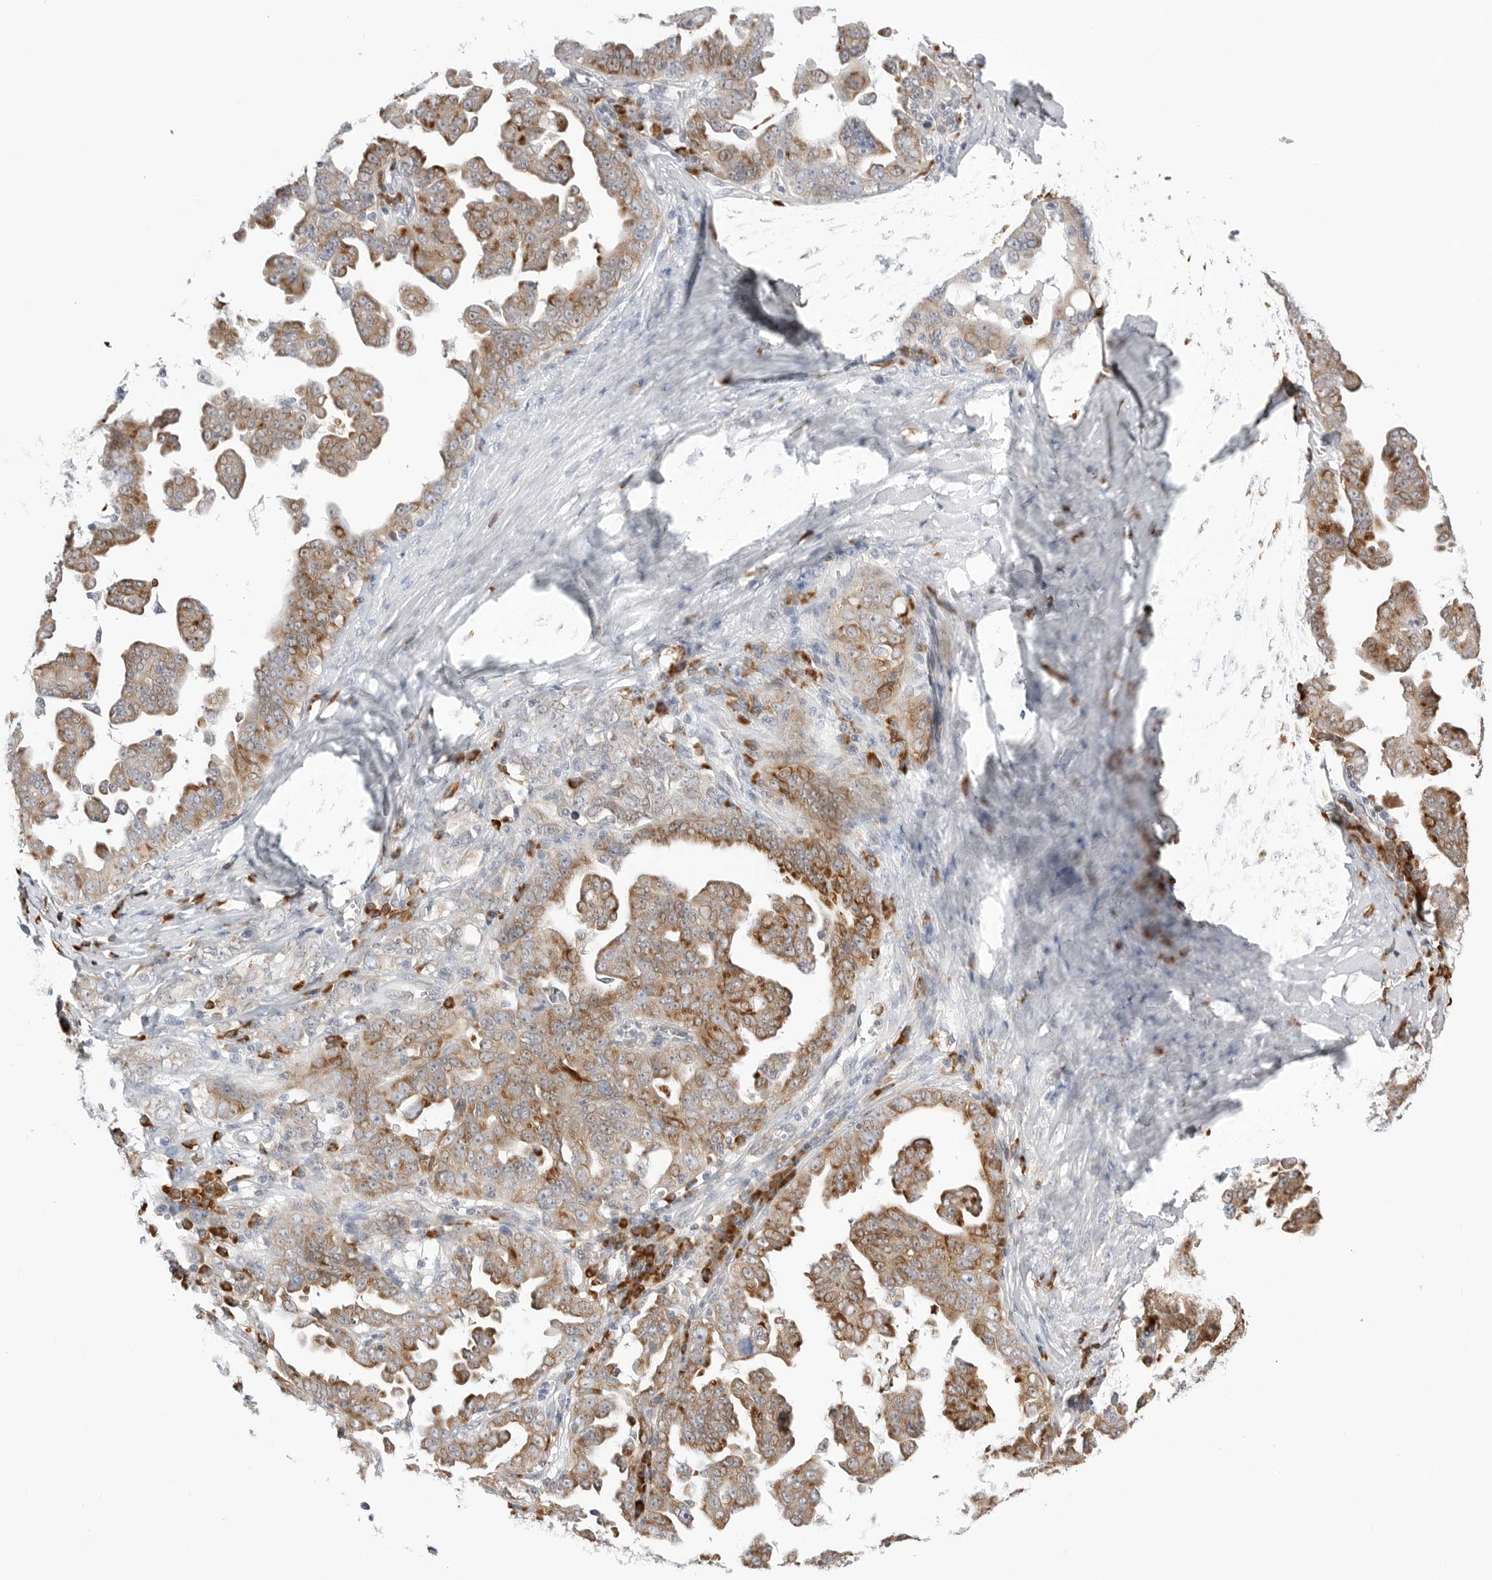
{"staining": {"intensity": "moderate", "quantity": ">75%", "location": "cytoplasmic/membranous"}, "tissue": "ovarian cancer", "cell_type": "Tumor cells", "image_type": "cancer", "snomed": [{"axis": "morphology", "description": "Carcinoma, endometroid"}, {"axis": "topography", "description": "Ovary"}], "caption": "A high-resolution histopathology image shows IHC staining of ovarian endometroid carcinoma, which reveals moderate cytoplasmic/membranous staining in about >75% of tumor cells.", "gene": "RPN1", "patient": {"sex": "female", "age": 62}}